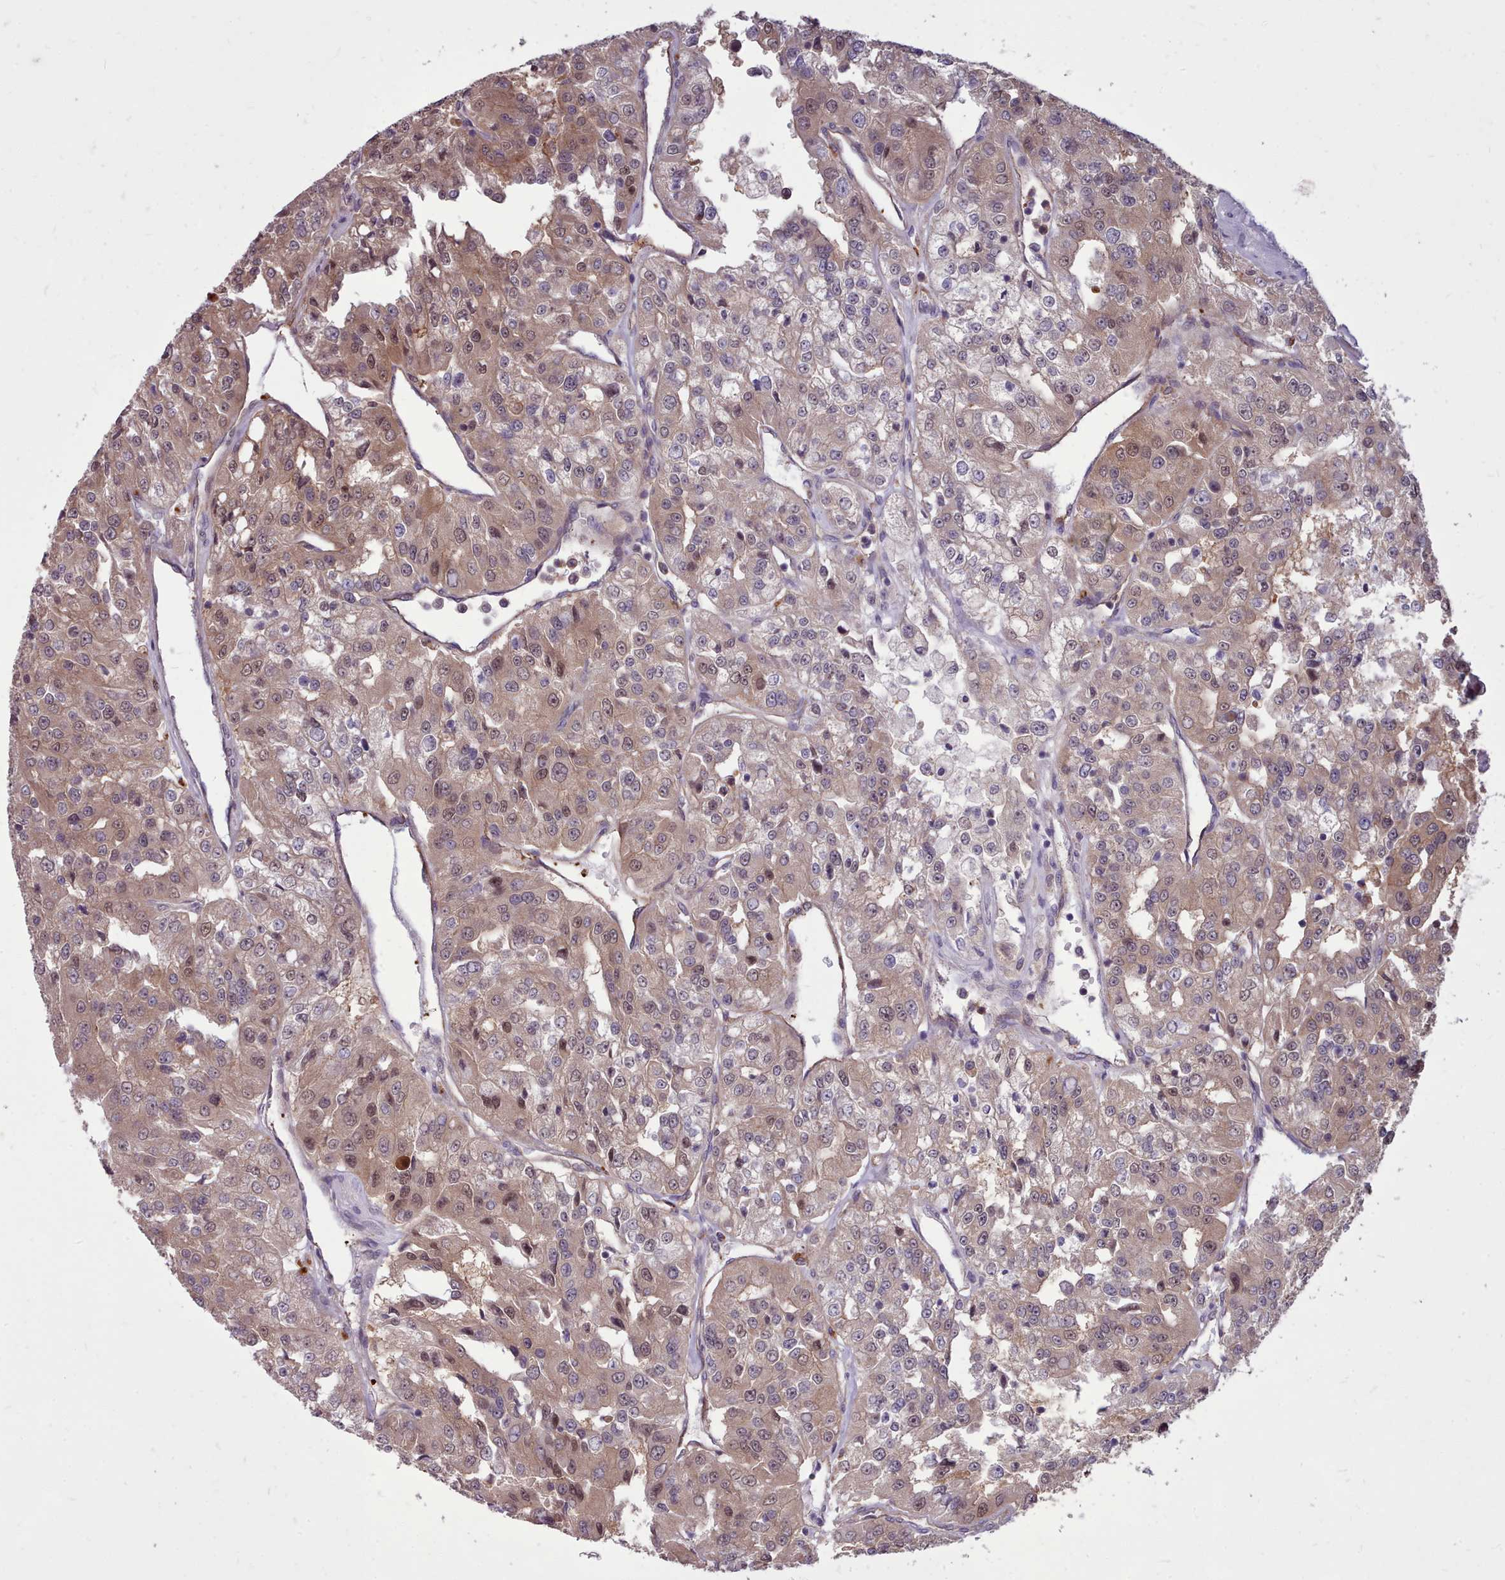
{"staining": {"intensity": "moderate", "quantity": "25%-75%", "location": "cytoplasmic/membranous,nuclear"}, "tissue": "renal cancer", "cell_type": "Tumor cells", "image_type": "cancer", "snomed": [{"axis": "morphology", "description": "Adenocarcinoma, NOS"}, {"axis": "topography", "description": "Kidney"}], "caption": "Immunohistochemical staining of human adenocarcinoma (renal) shows medium levels of moderate cytoplasmic/membranous and nuclear expression in approximately 25%-75% of tumor cells.", "gene": "AHCY", "patient": {"sex": "female", "age": 63}}